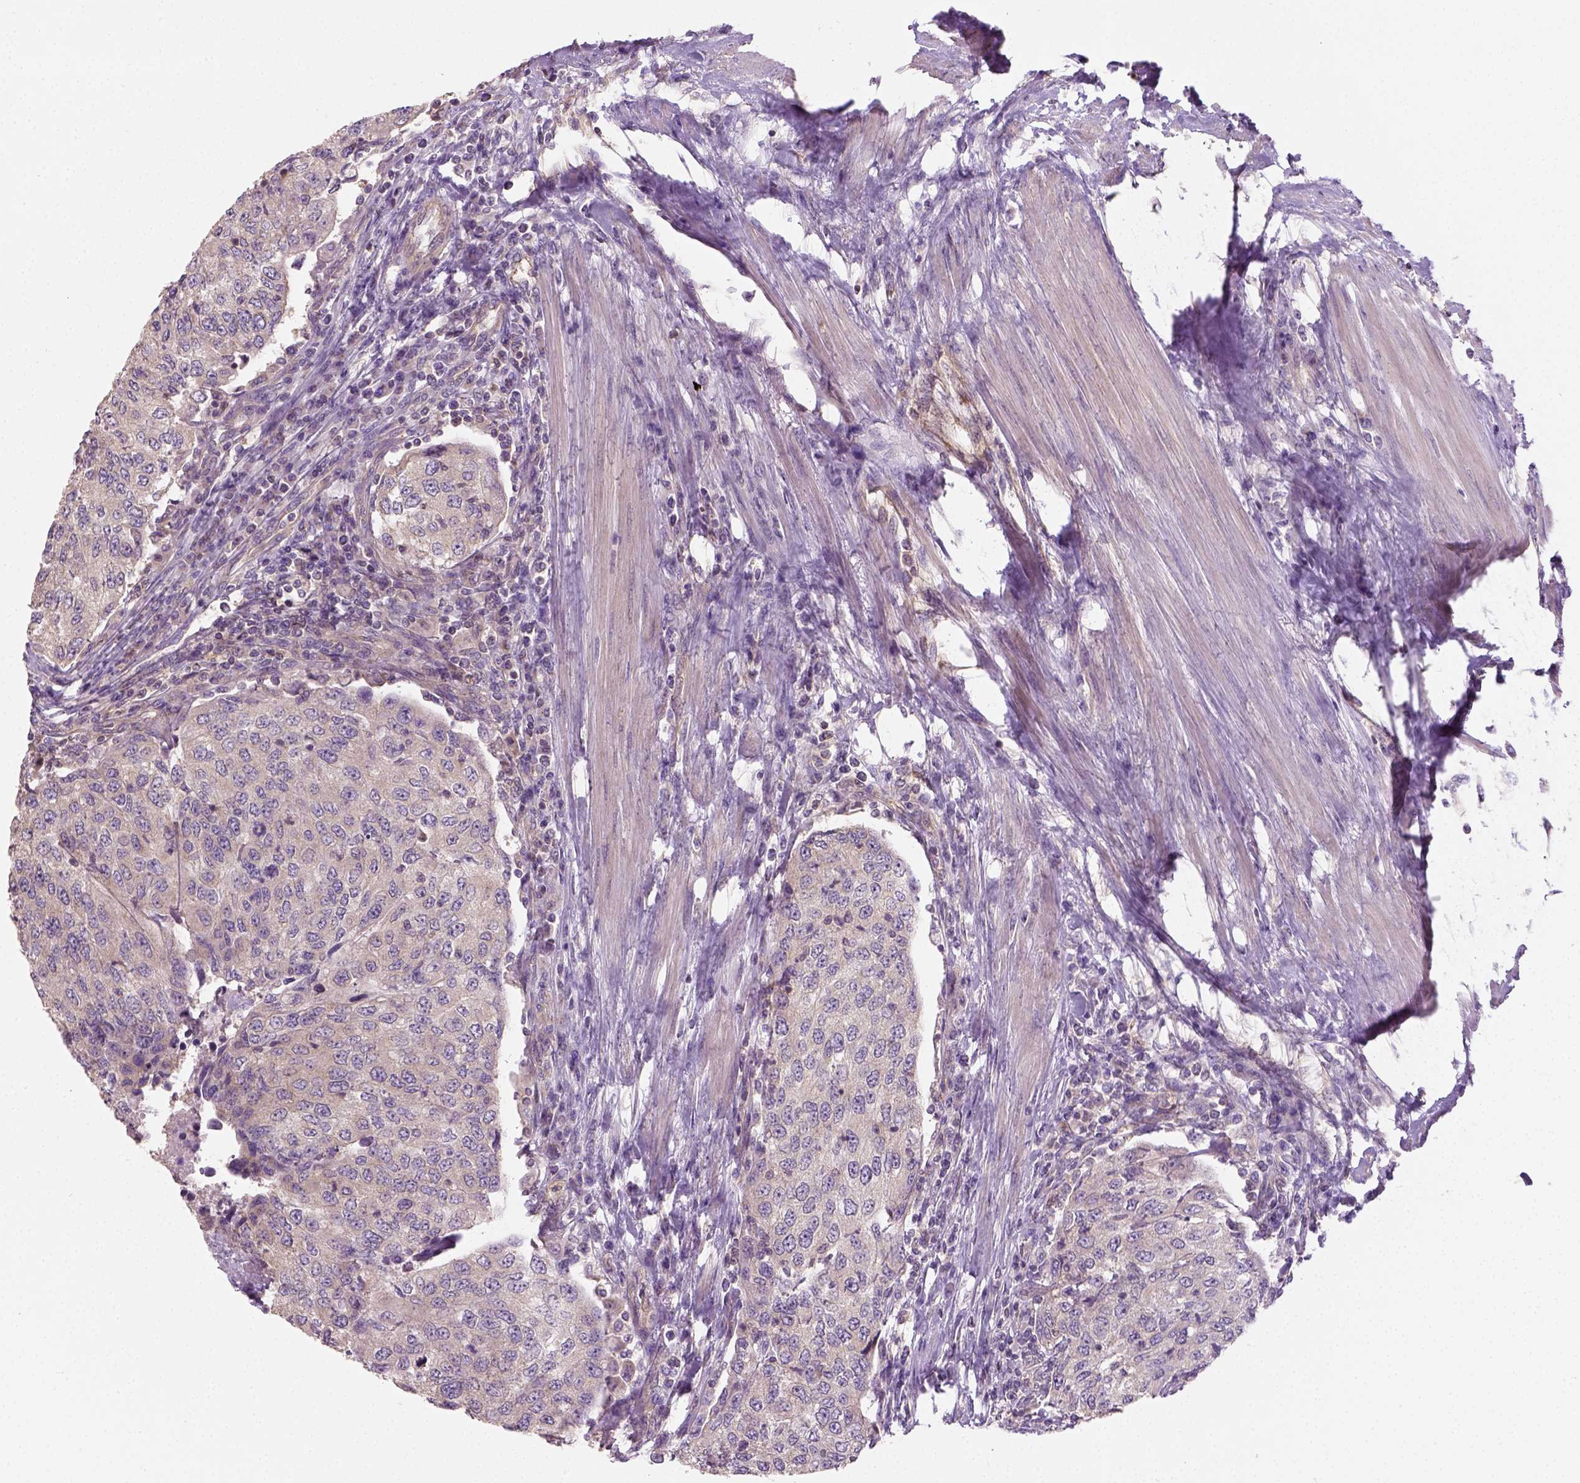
{"staining": {"intensity": "weak", "quantity": "25%-75%", "location": "cytoplasmic/membranous"}, "tissue": "urothelial cancer", "cell_type": "Tumor cells", "image_type": "cancer", "snomed": [{"axis": "morphology", "description": "Urothelial carcinoma, High grade"}, {"axis": "topography", "description": "Urinary bladder"}], "caption": "Urothelial cancer stained with DAB IHC shows low levels of weak cytoplasmic/membranous expression in approximately 25%-75% of tumor cells.", "gene": "CRACR2A", "patient": {"sex": "female", "age": 78}}